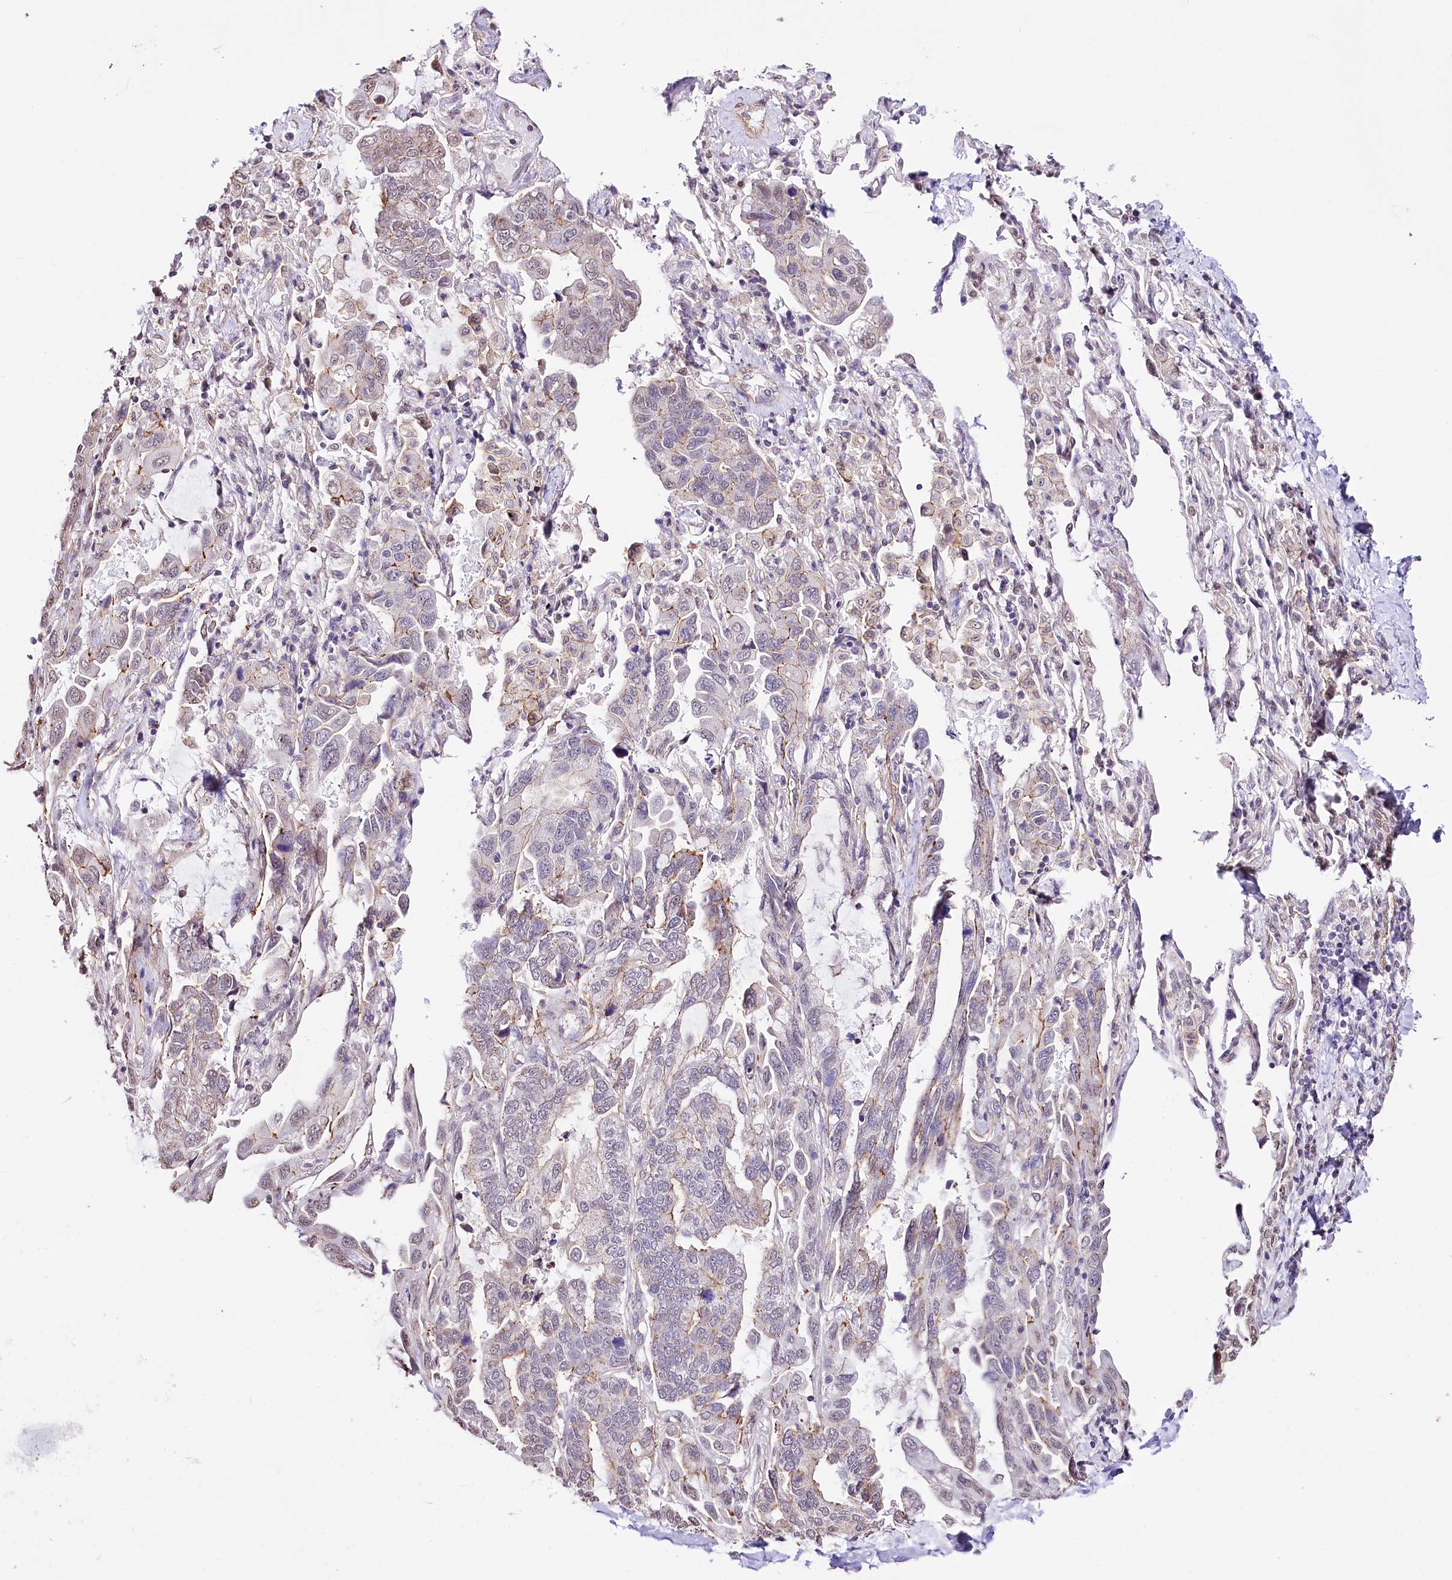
{"staining": {"intensity": "negative", "quantity": "none", "location": "none"}, "tissue": "lung cancer", "cell_type": "Tumor cells", "image_type": "cancer", "snomed": [{"axis": "morphology", "description": "Adenocarcinoma, NOS"}, {"axis": "topography", "description": "Lung"}], "caption": "The histopathology image exhibits no staining of tumor cells in lung adenocarcinoma.", "gene": "ST7", "patient": {"sex": "male", "age": 64}}